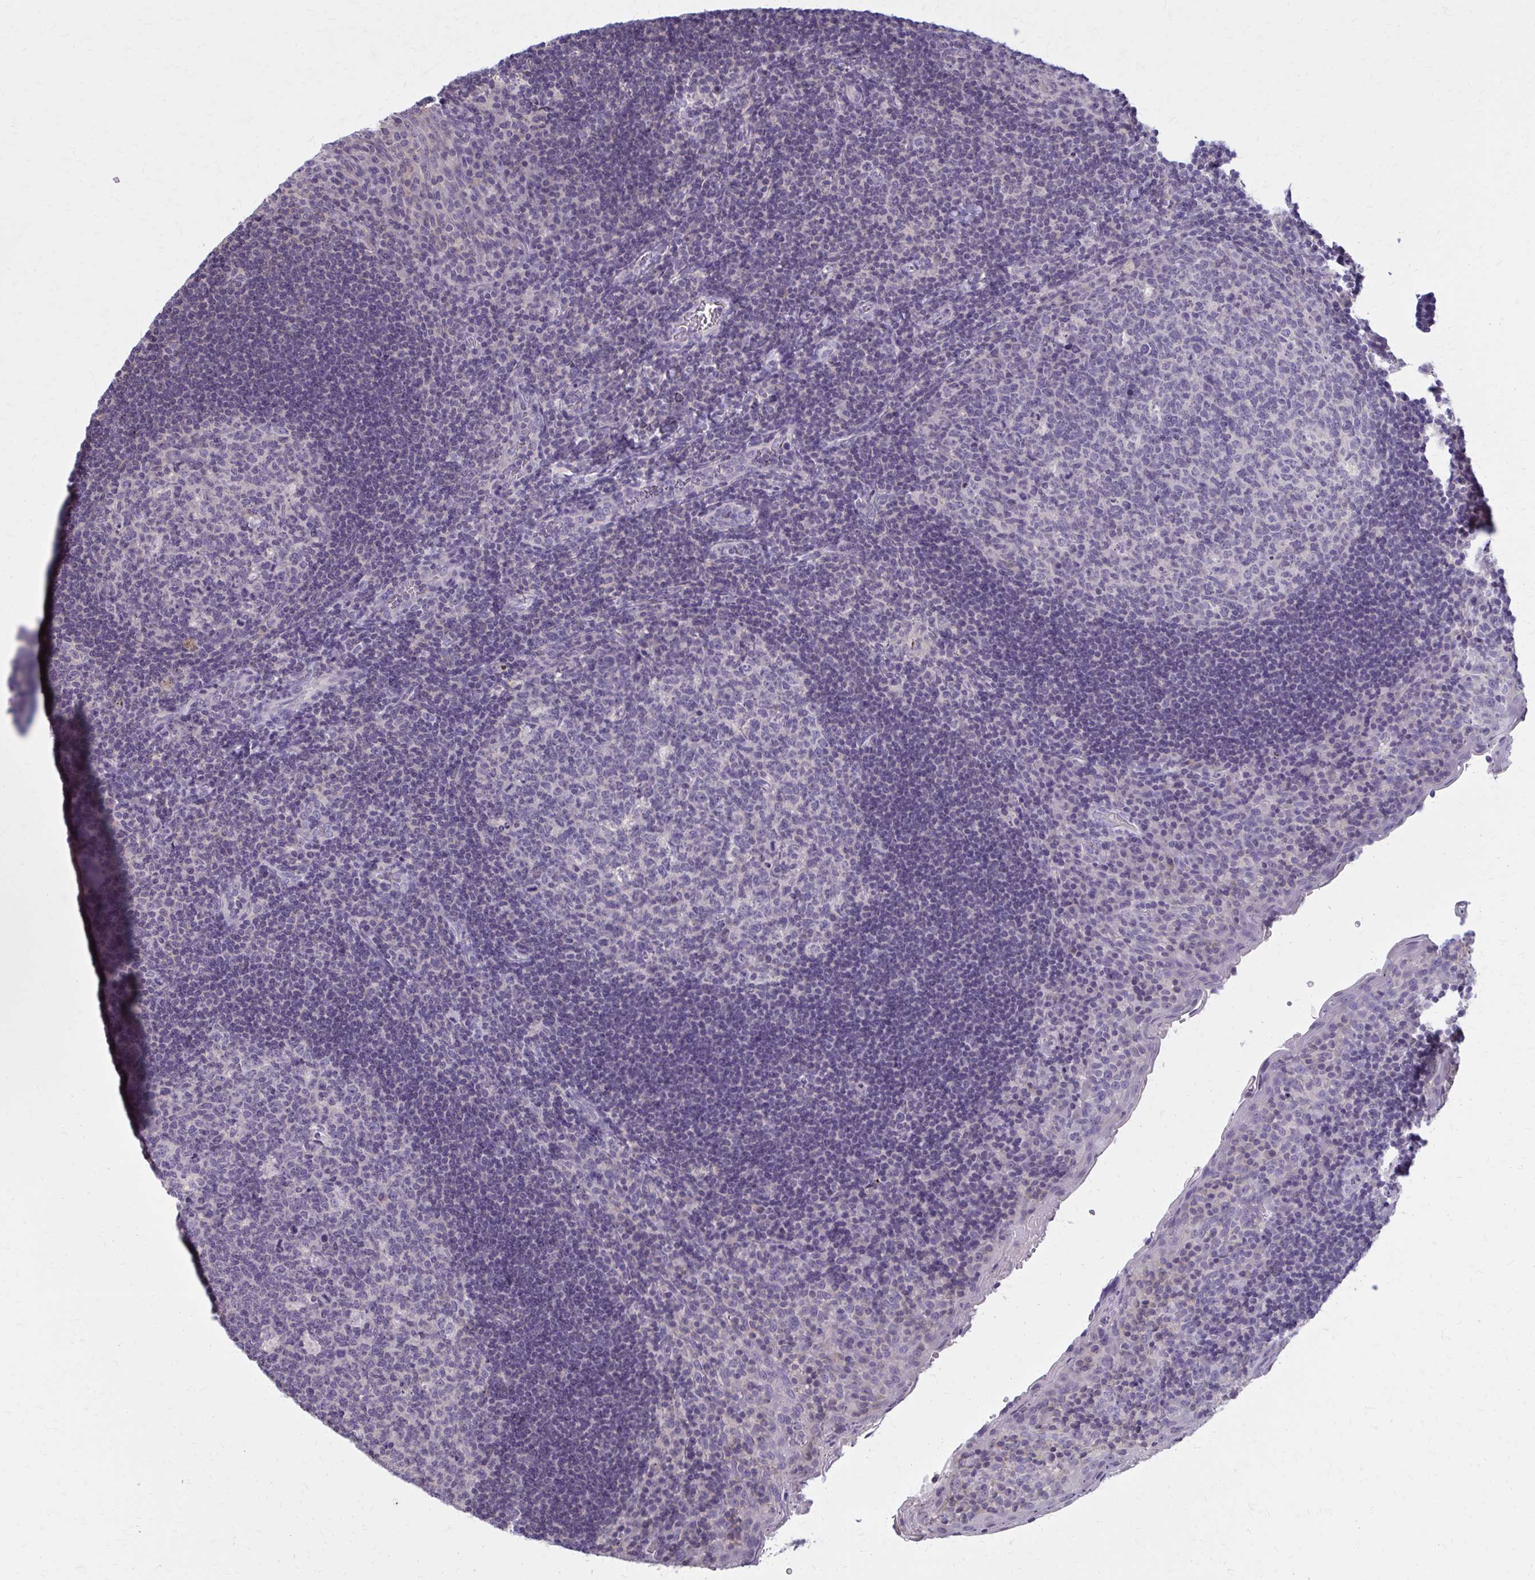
{"staining": {"intensity": "negative", "quantity": "none", "location": "none"}, "tissue": "tonsil", "cell_type": "Germinal center cells", "image_type": "normal", "snomed": [{"axis": "morphology", "description": "Normal tissue, NOS"}, {"axis": "topography", "description": "Tonsil"}], "caption": "There is no significant positivity in germinal center cells of tonsil.", "gene": "OR4A47", "patient": {"sex": "male", "age": 17}}